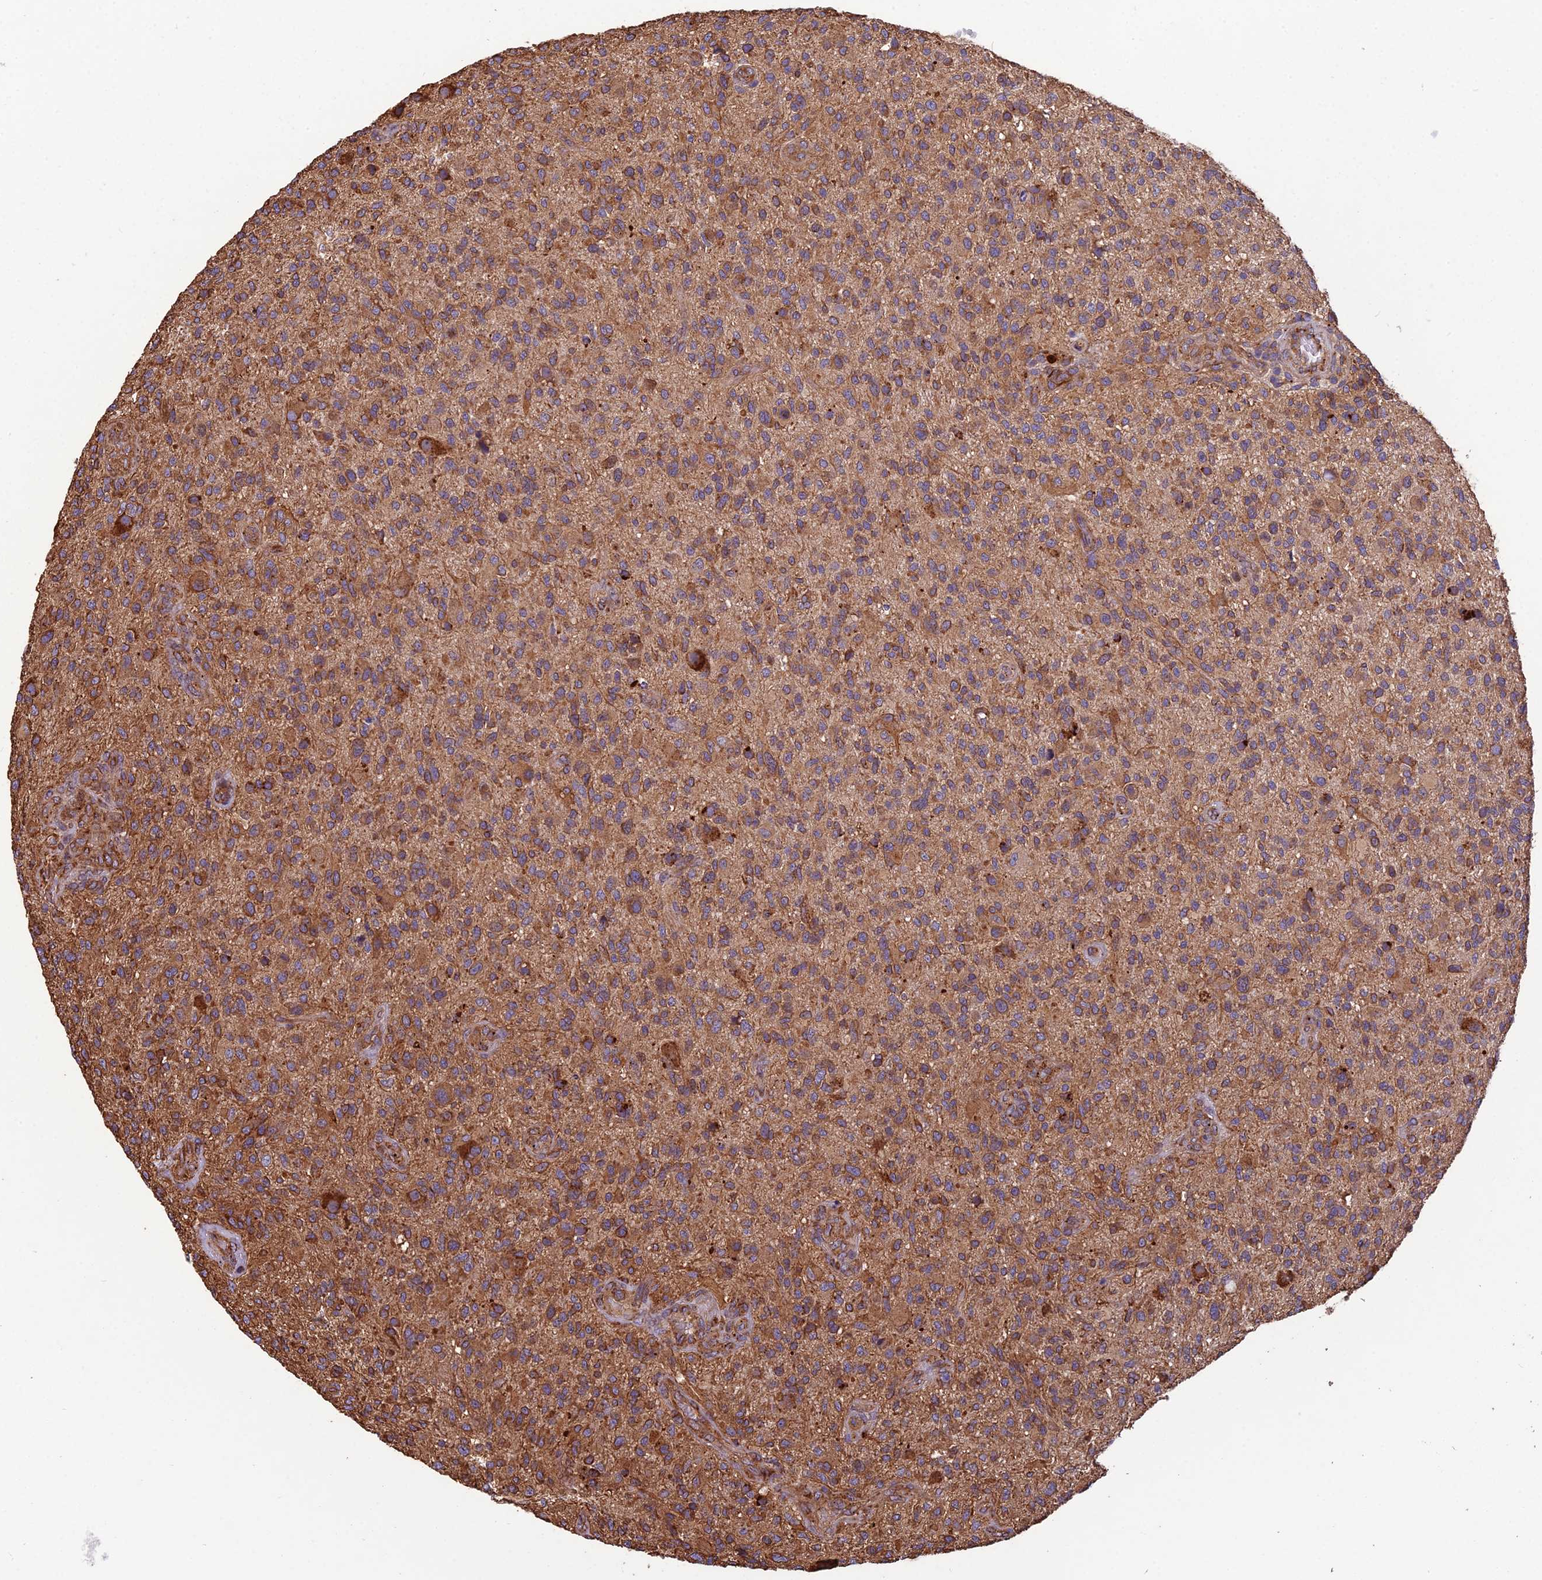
{"staining": {"intensity": "moderate", "quantity": "25%-75%", "location": "cytoplasmic/membranous"}, "tissue": "glioma", "cell_type": "Tumor cells", "image_type": "cancer", "snomed": [{"axis": "morphology", "description": "Glioma, malignant, High grade"}, {"axis": "topography", "description": "Brain"}], "caption": "DAB (3,3'-diaminobenzidine) immunohistochemical staining of malignant glioma (high-grade) reveals moderate cytoplasmic/membranous protein expression in approximately 25%-75% of tumor cells.", "gene": "SPDL1", "patient": {"sex": "male", "age": 47}}